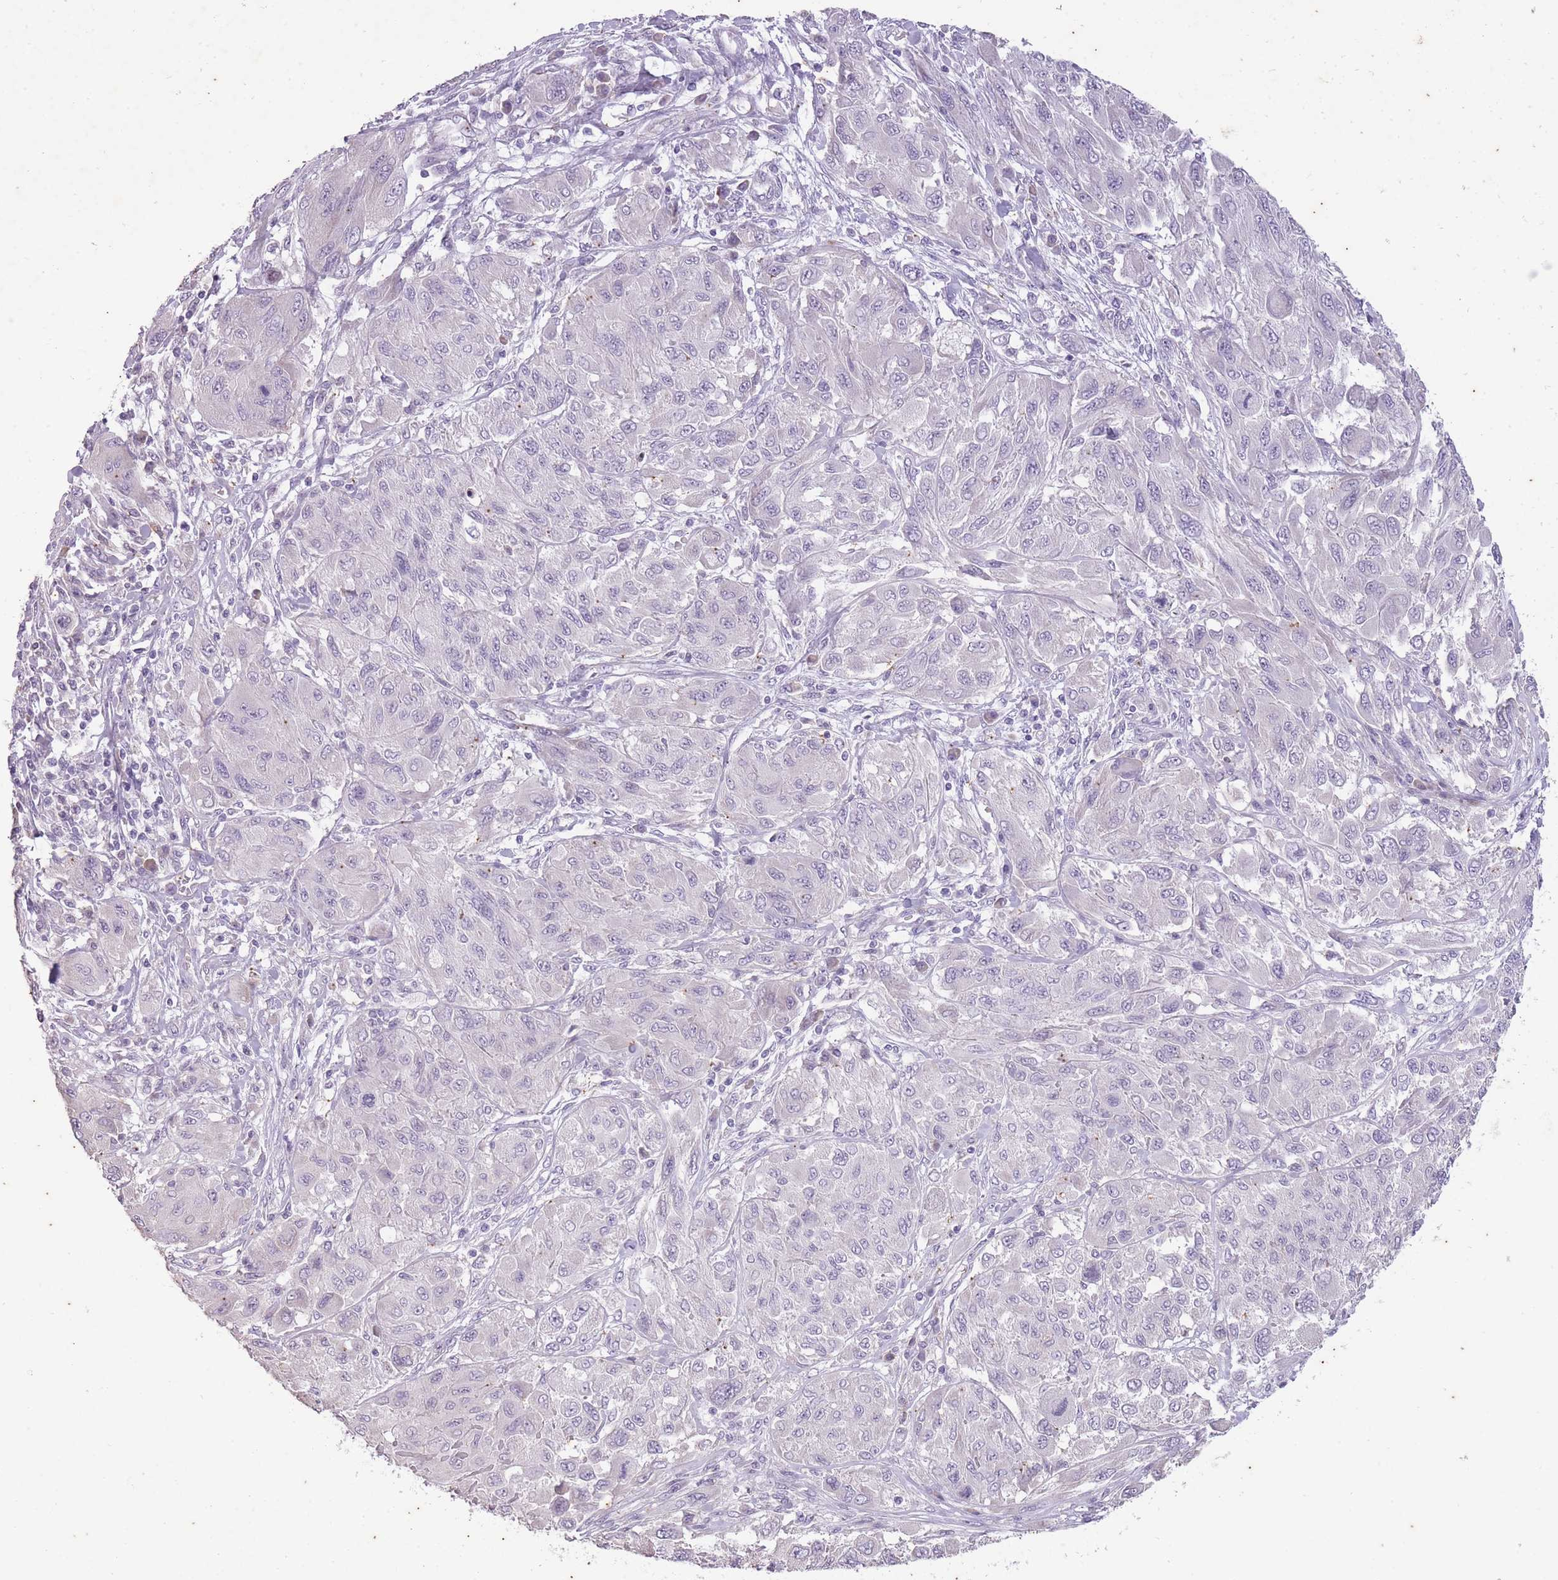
{"staining": {"intensity": "negative", "quantity": "none", "location": "none"}, "tissue": "melanoma", "cell_type": "Tumor cells", "image_type": "cancer", "snomed": [{"axis": "morphology", "description": "Malignant melanoma, NOS"}, {"axis": "topography", "description": "Skin"}], "caption": "Immunohistochemistry (IHC) micrograph of neoplastic tissue: malignant melanoma stained with DAB reveals no significant protein positivity in tumor cells. (Brightfield microscopy of DAB (3,3'-diaminobenzidine) immunohistochemistry at high magnification).", "gene": "CNTNAP3", "patient": {"sex": "female", "age": 91}}